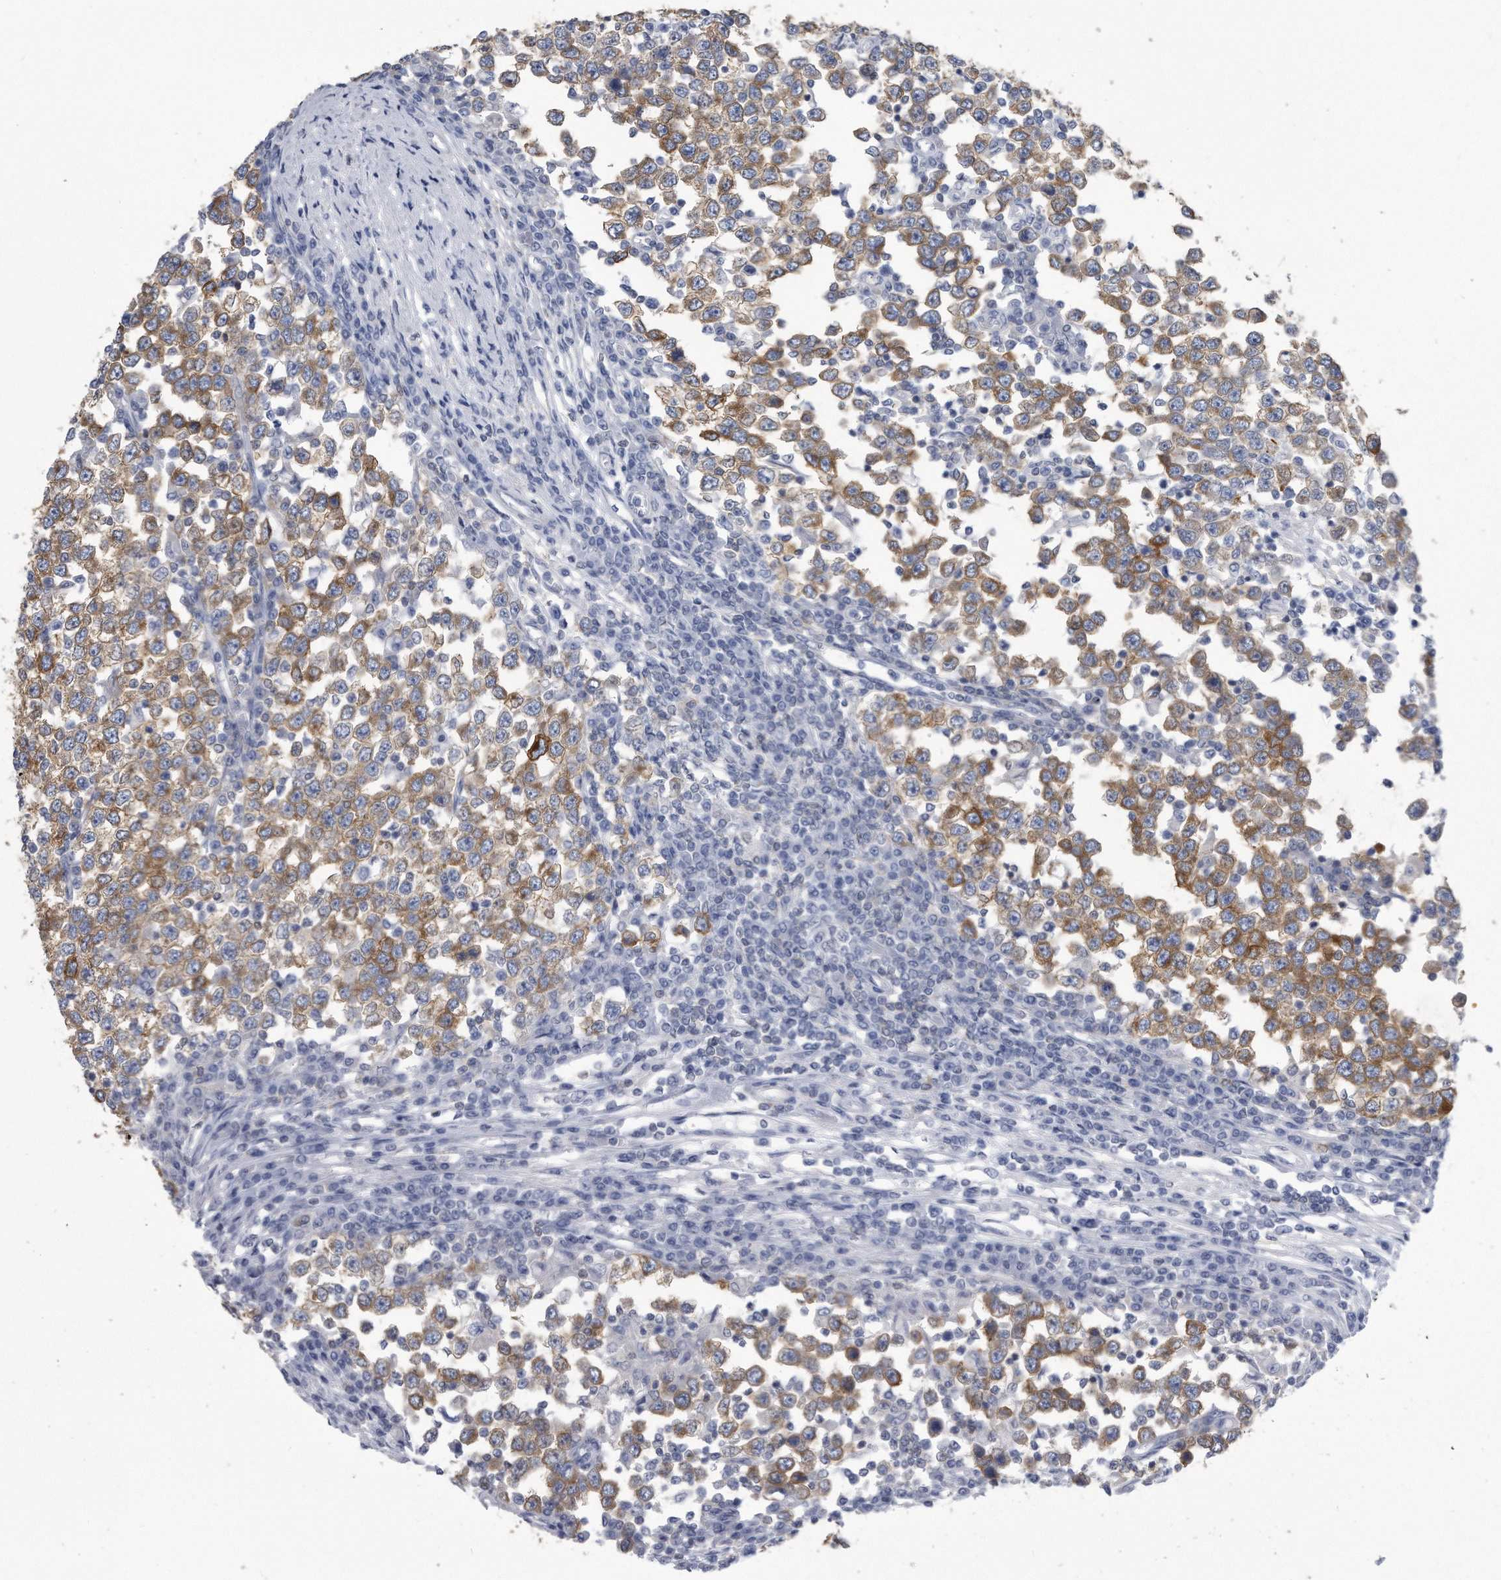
{"staining": {"intensity": "moderate", "quantity": "25%-75%", "location": "cytoplasmic/membranous"}, "tissue": "testis cancer", "cell_type": "Tumor cells", "image_type": "cancer", "snomed": [{"axis": "morphology", "description": "Seminoma, NOS"}, {"axis": "topography", "description": "Testis"}], "caption": "IHC image of human testis cancer (seminoma) stained for a protein (brown), which reveals medium levels of moderate cytoplasmic/membranous expression in about 25%-75% of tumor cells.", "gene": "PYGB", "patient": {"sex": "male", "age": 65}}